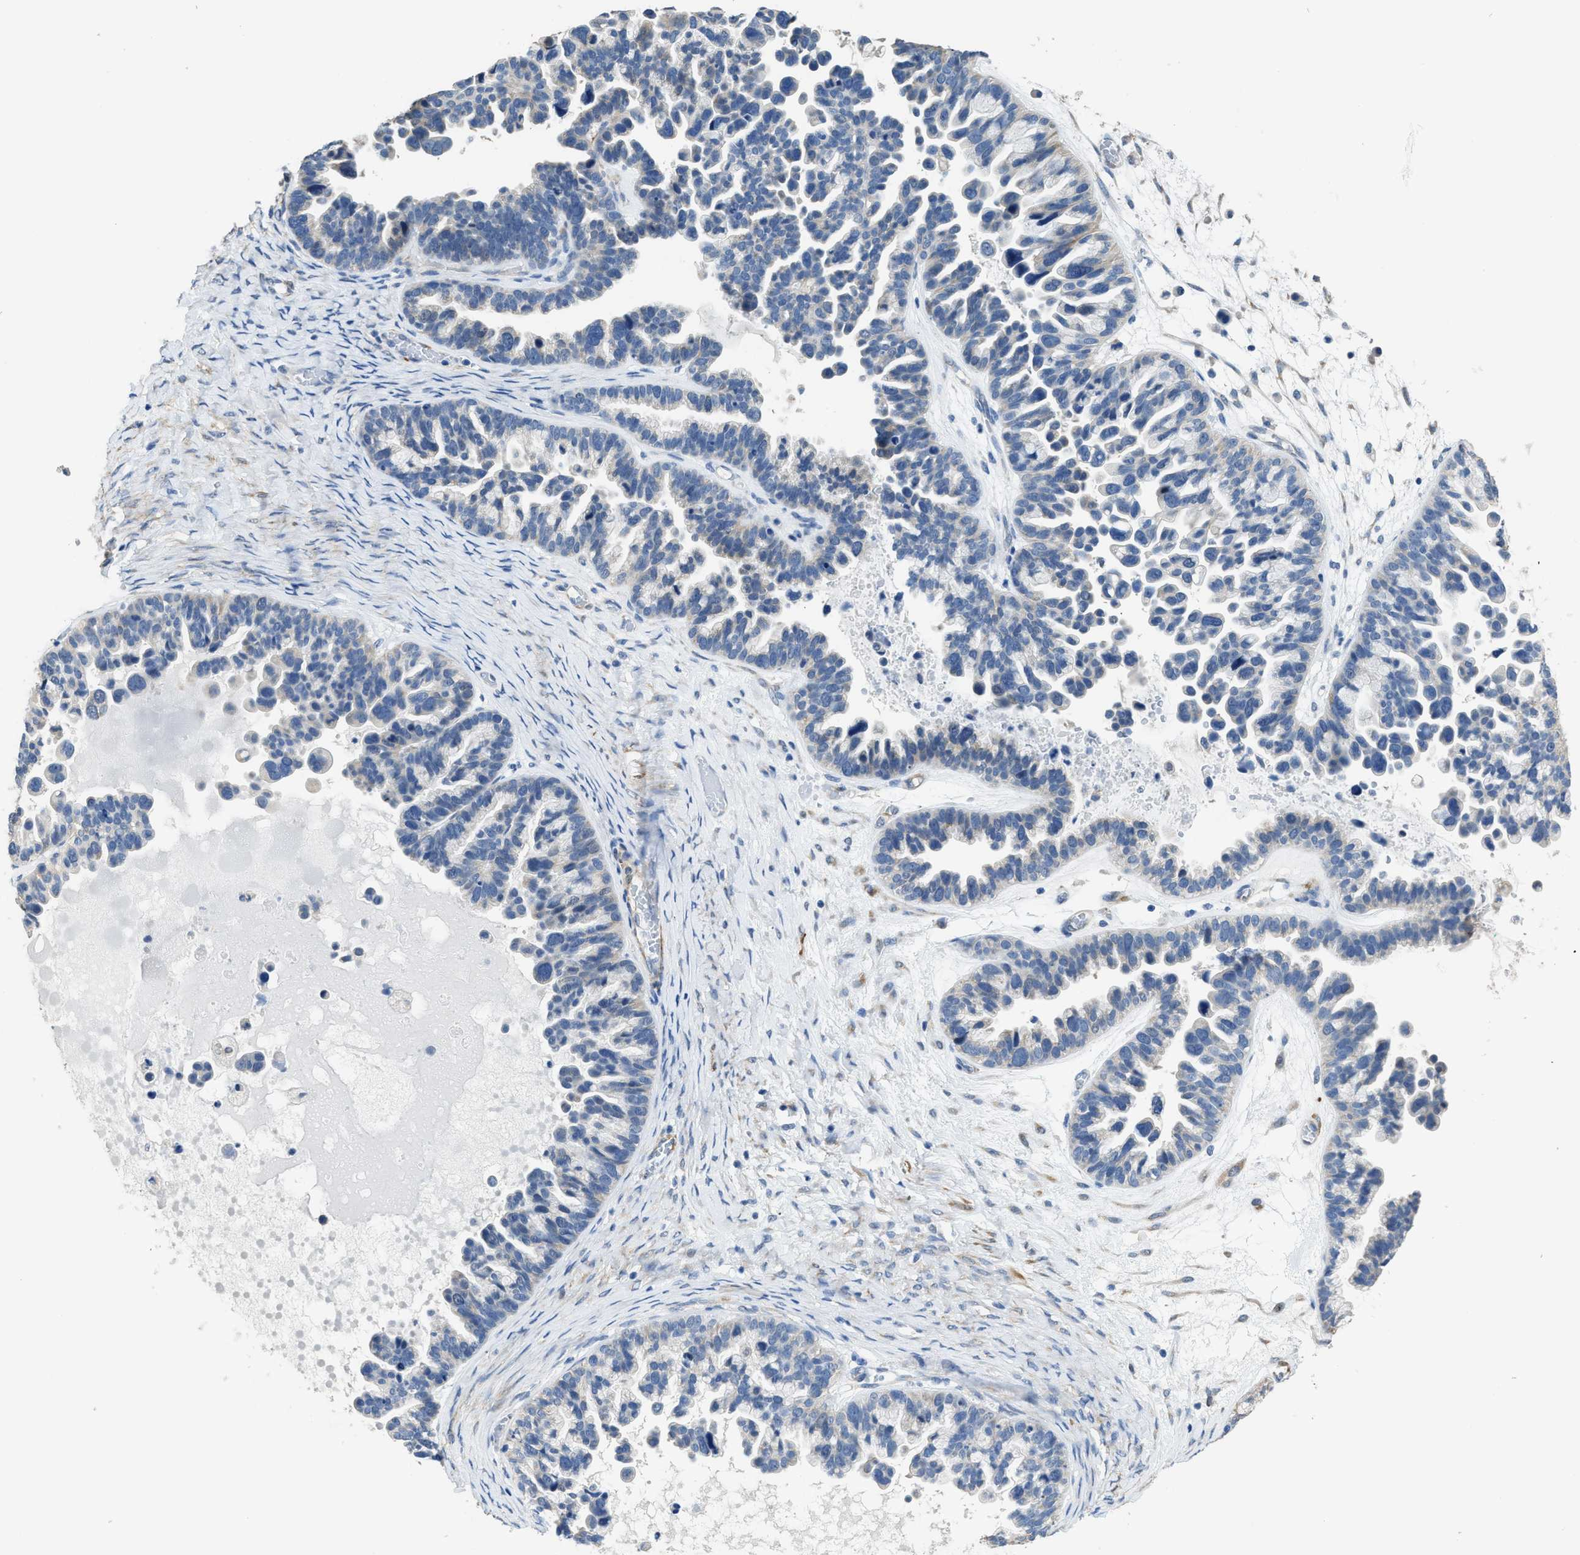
{"staining": {"intensity": "negative", "quantity": "none", "location": "none"}, "tissue": "ovarian cancer", "cell_type": "Tumor cells", "image_type": "cancer", "snomed": [{"axis": "morphology", "description": "Cystadenocarcinoma, serous, NOS"}, {"axis": "topography", "description": "Ovary"}], "caption": "Immunohistochemical staining of ovarian cancer (serous cystadenocarcinoma) demonstrates no significant staining in tumor cells. The staining was performed using DAB to visualize the protein expression in brown, while the nuclei were stained in blue with hematoxylin (Magnification: 20x).", "gene": "ZSWIM5", "patient": {"sex": "female", "age": 56}}